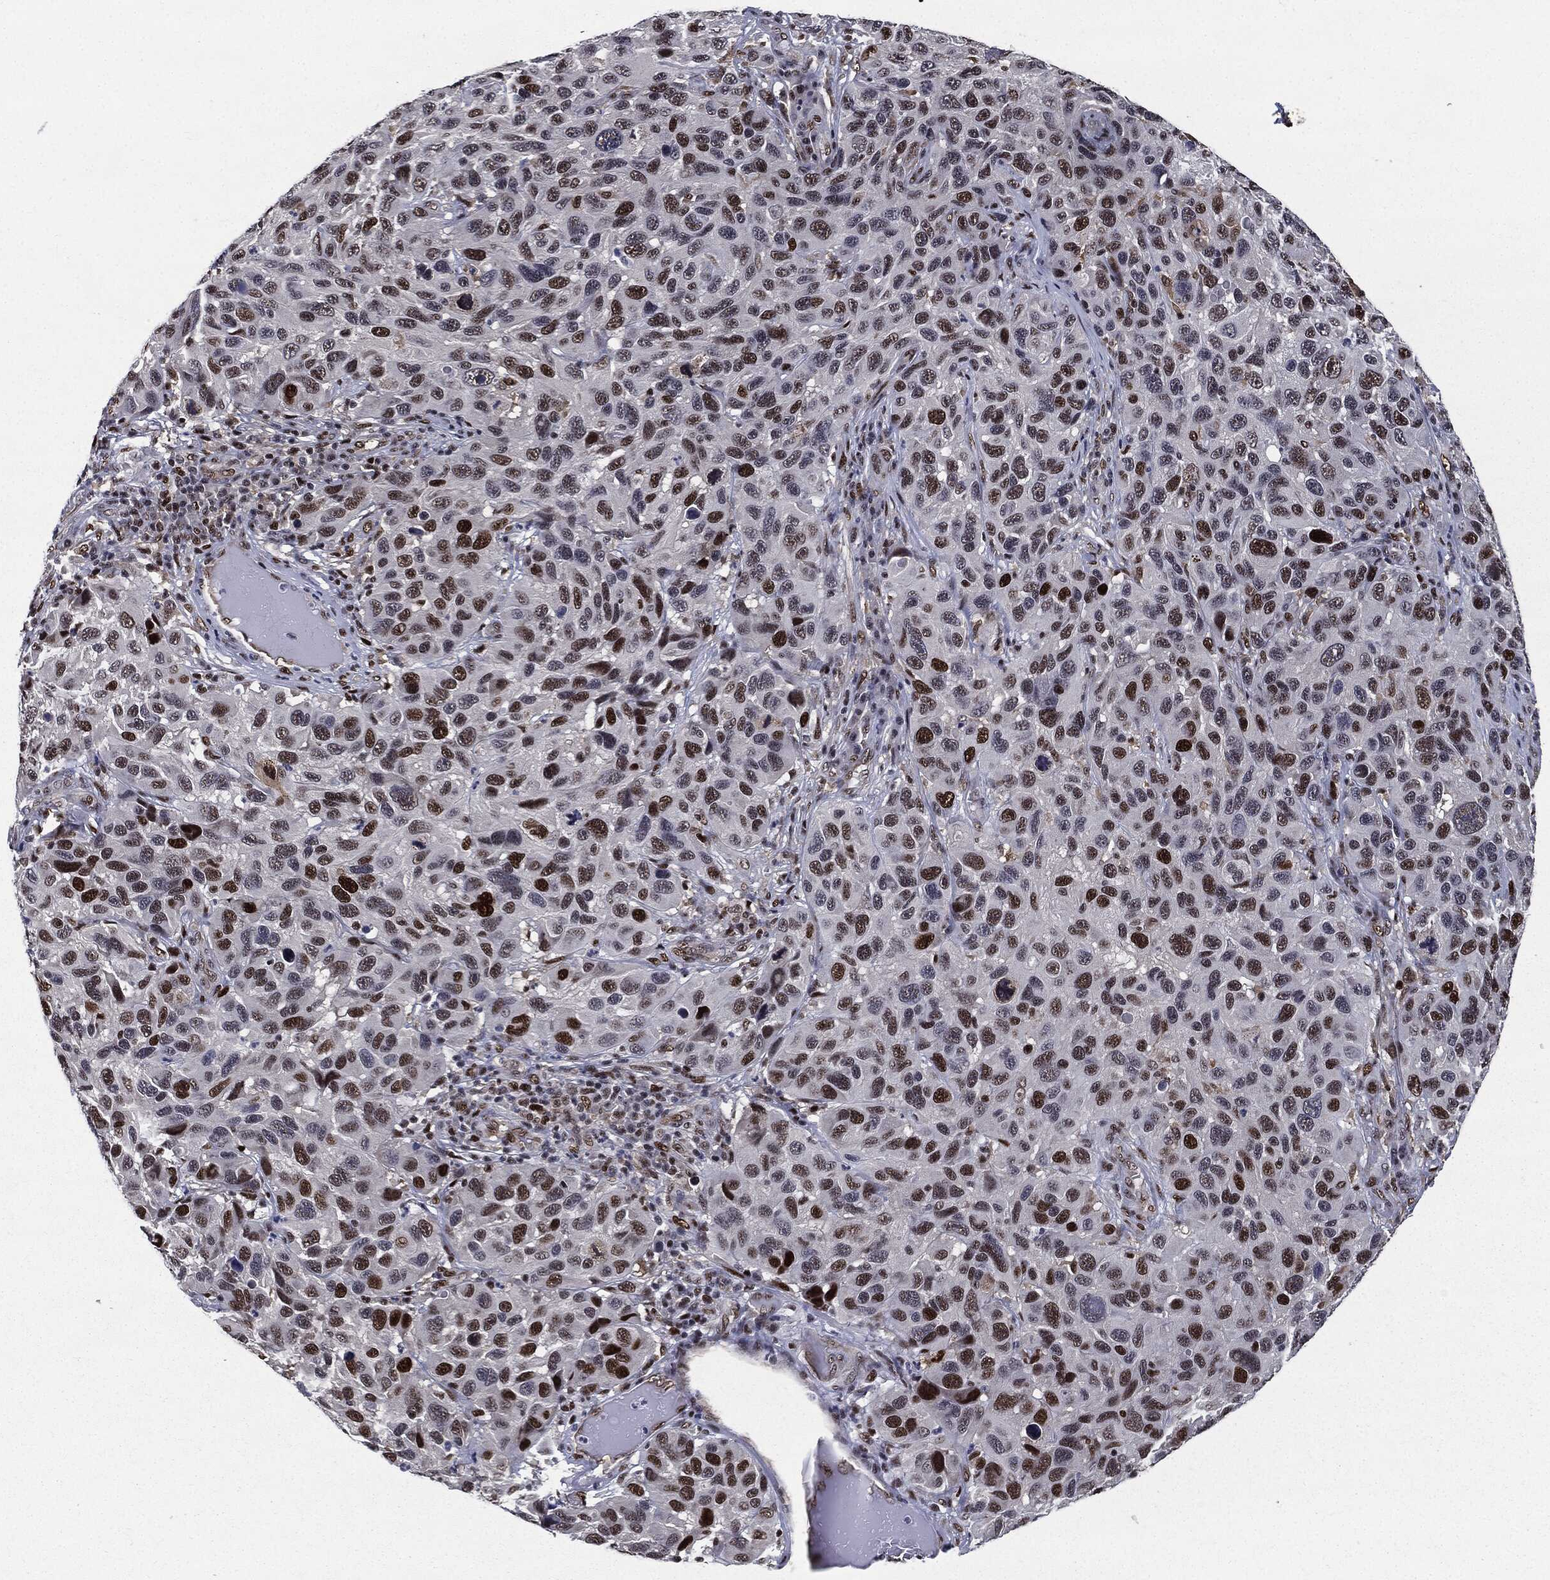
{"staining": {"intensity": "strong", "quantity": "<25%", "location": "nuclear"}, "tissue": "melanoma", "cell_type": "Tumor cells", "image_type": "cancer", "snomed": [{"axis": "morphology", "description": "Malignant melanoma, NOS"}, {"axis": "topography", "description": "Skin"}], "caption": "An IHC micrograph of neoplastic tissue is shown. Protein staining in brown highlights strong nuclear positivity in melanoma within tumor cells.", "gene": "JUN", "patient": {"sex": "male", "age": 53}}